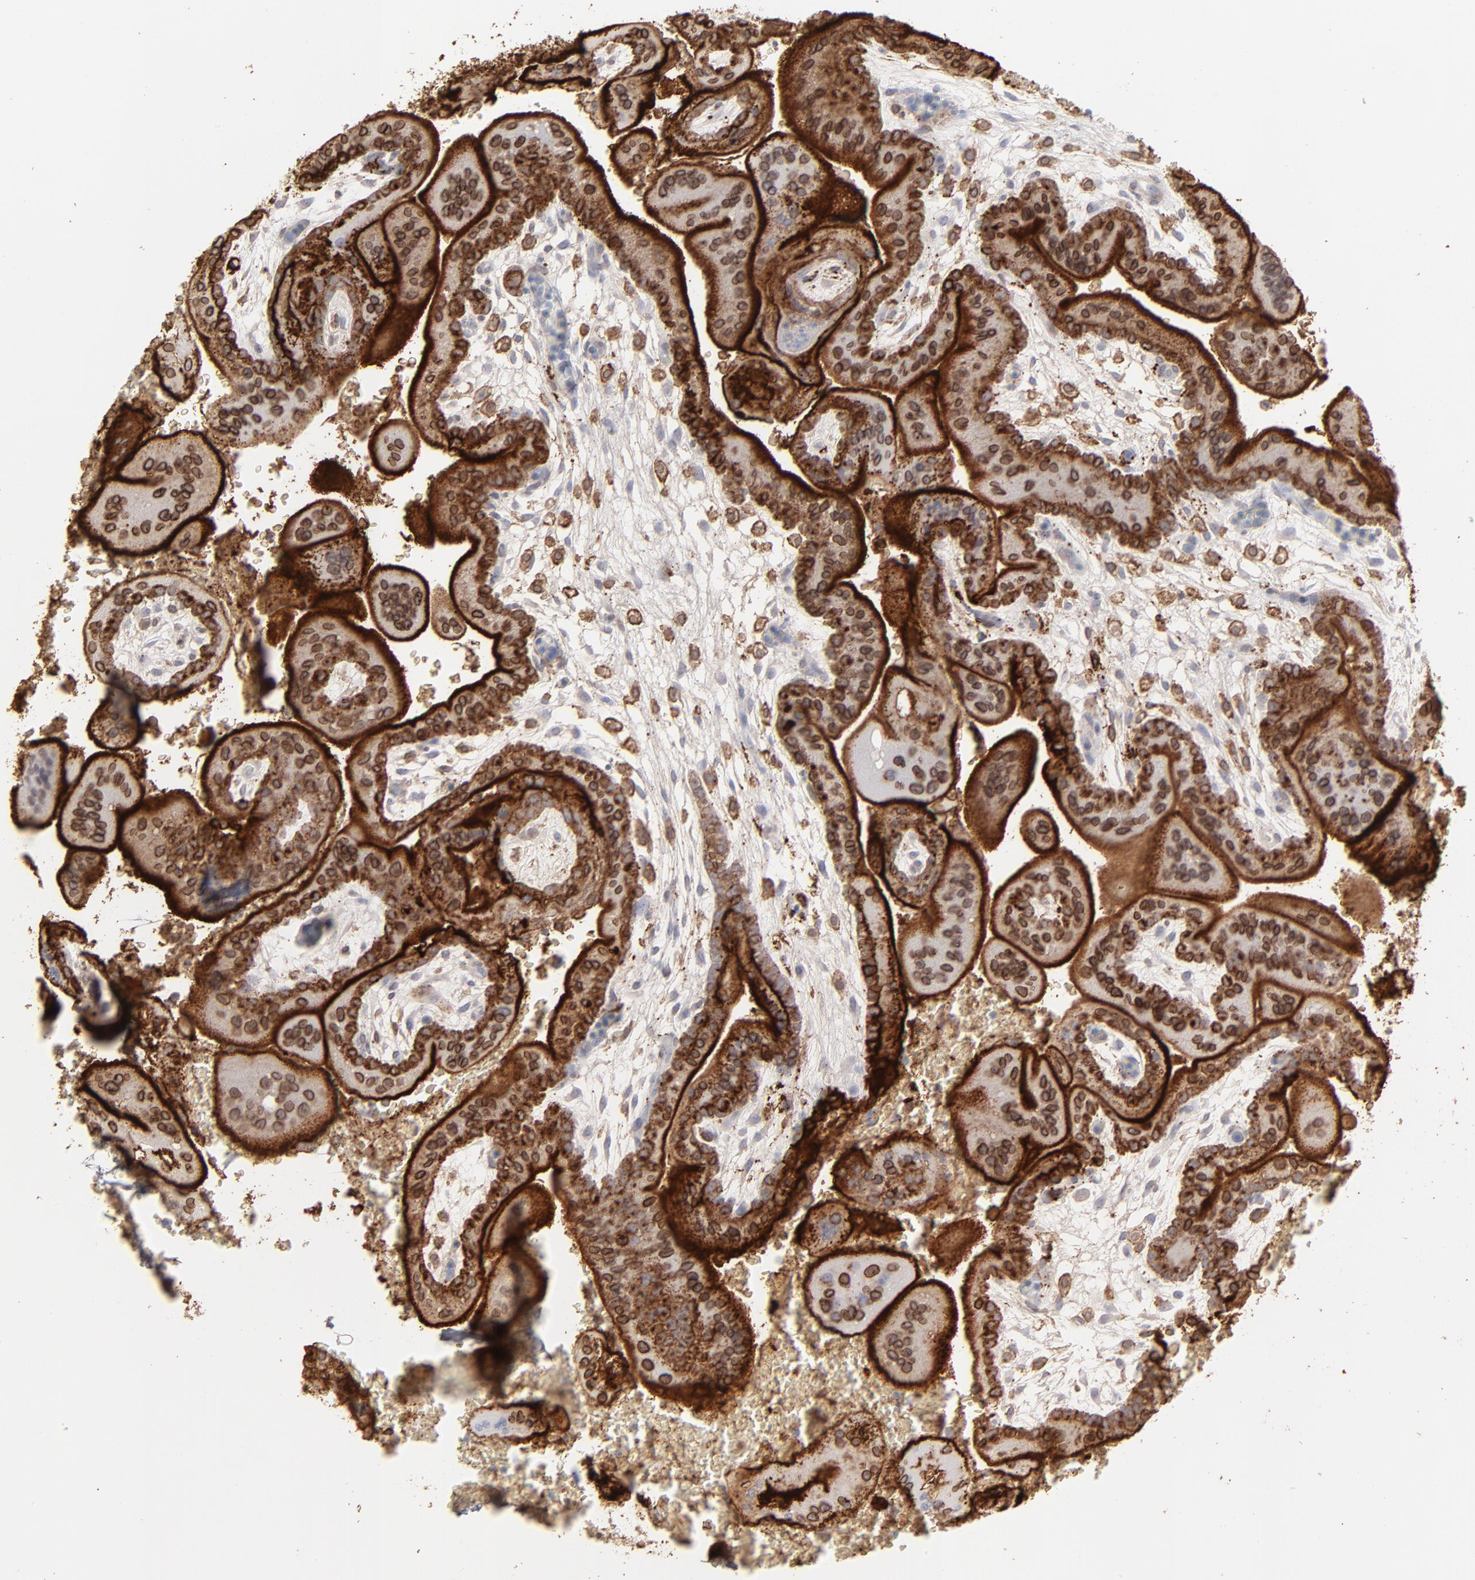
{"staining": {"intensity": "weak", "quantity": ">75%", "location": "cytoplasmic/membranous"}, "tissue": "placenta", "cell_type": "Decidual cells", "image_type": "normal", "snomed": [{"axis": "morphology", "description": "Normal tissue, NOS"}, {"axis": "topography", "description": "Placenta"}], "caption": "High-magnification brightfield microscopy of benign placenta stained with DAB (3,3'-diaminobenzidine) (brown) and counterstained with hematoxylin (blue). decidual cells exhibit weak cytoplasmic/membranous positivity is present in approximately>75% of cells. The staining was performed using DAB to visualize the protein expression in brown, while the nuclei were stained in blue with hematoxylin (Magnification: 20x).", "gene": "ANXA5", "patient": {"sex": "female", "age": 35}}